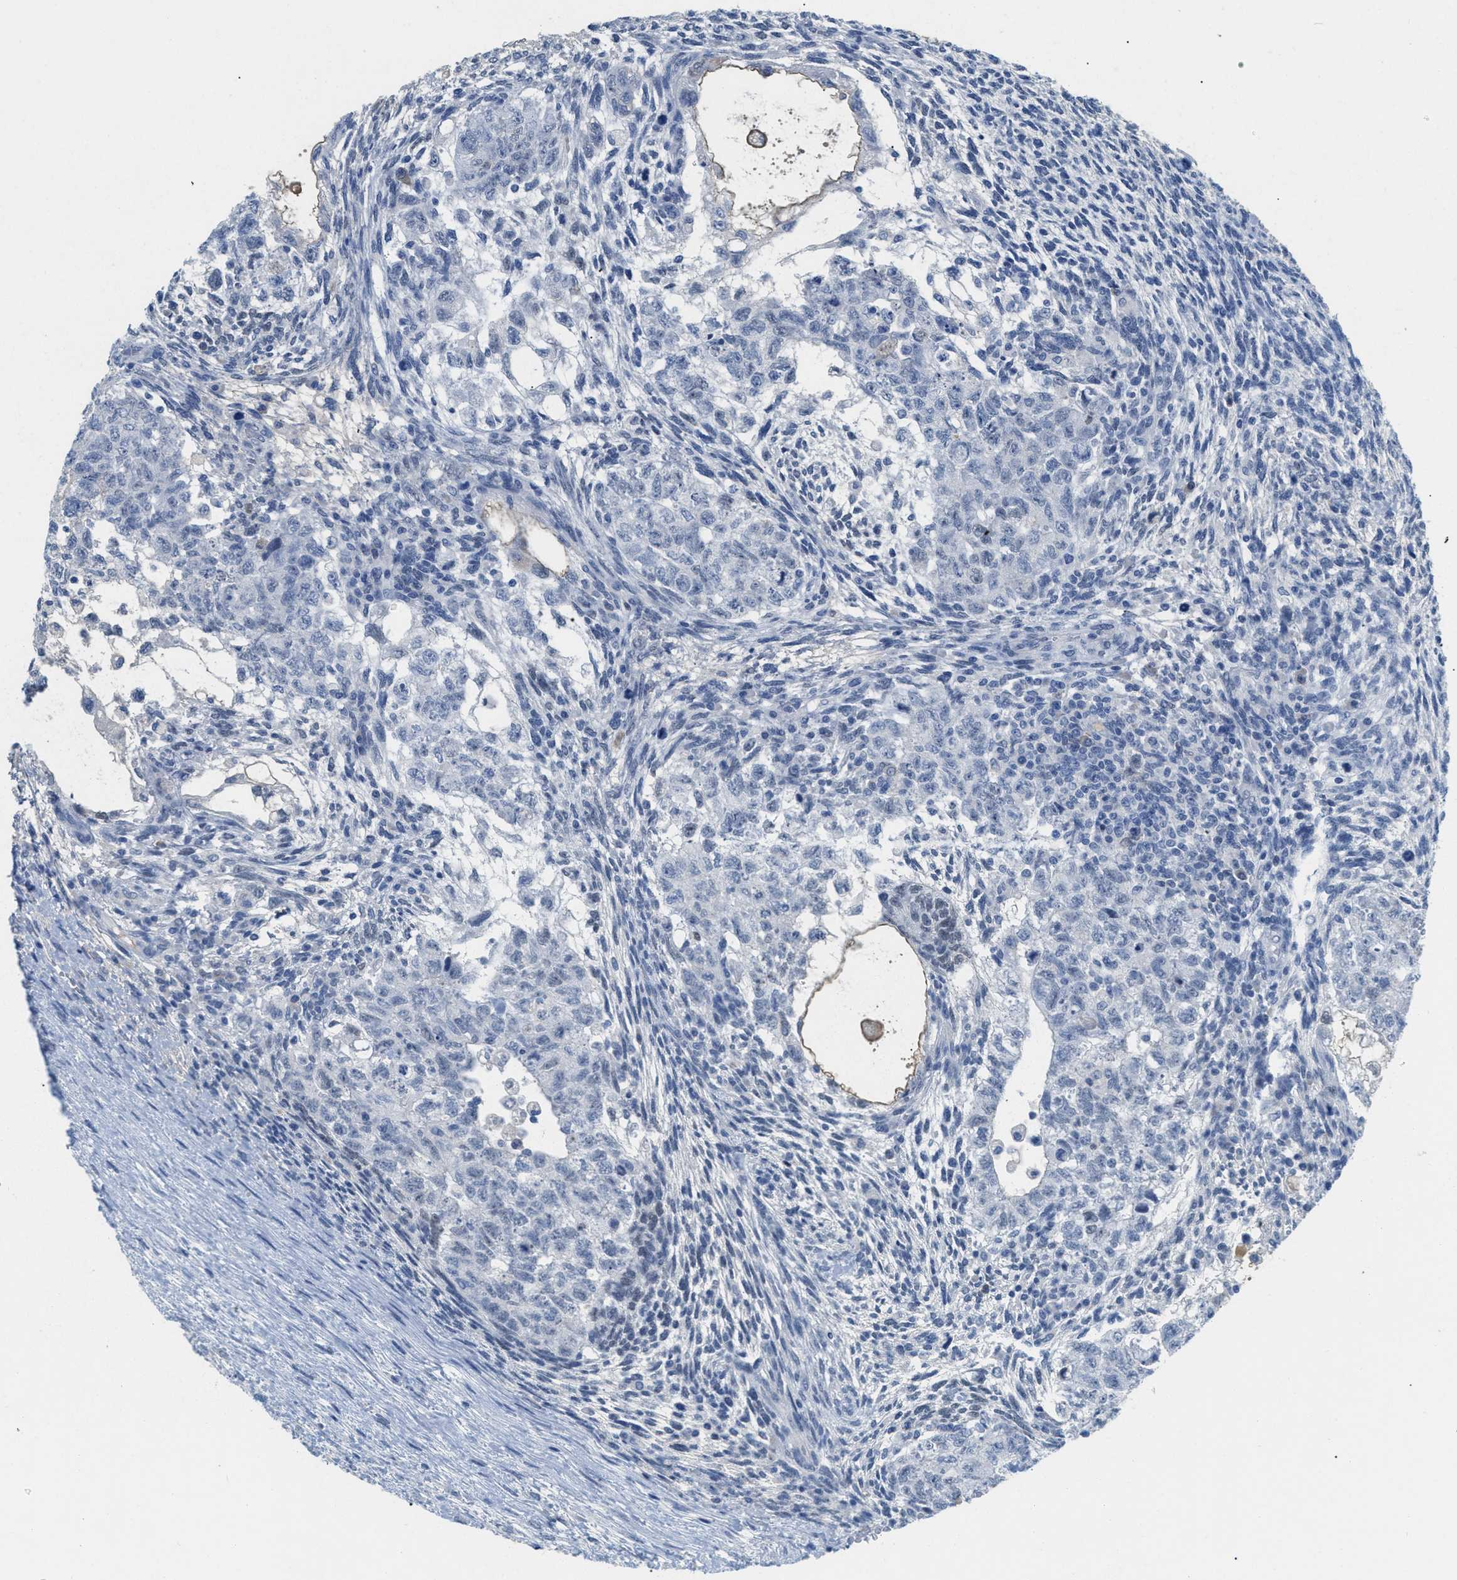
{"staining": {"intensity": "negative", "quantity": "none", "location": "none"}, "tissue": "testis cancer", "cell_type": "Tumor cells", "image_type": "cancer", "snomed": [{"axis": "morphology", "description": "Normal tissue, NOS"}, {"axis": "morphology", "description": "Carcinoma, Embryonal, NOS"}, {"axis": "topography", "description": "Testis"}], "caption": "This is an IHC histopathology image of human testis cancer (embryonal carcinoma). There is no positivity in tumor cells.", "gene": "HSF2", "patient": {"sex": "male", "age": 36}}